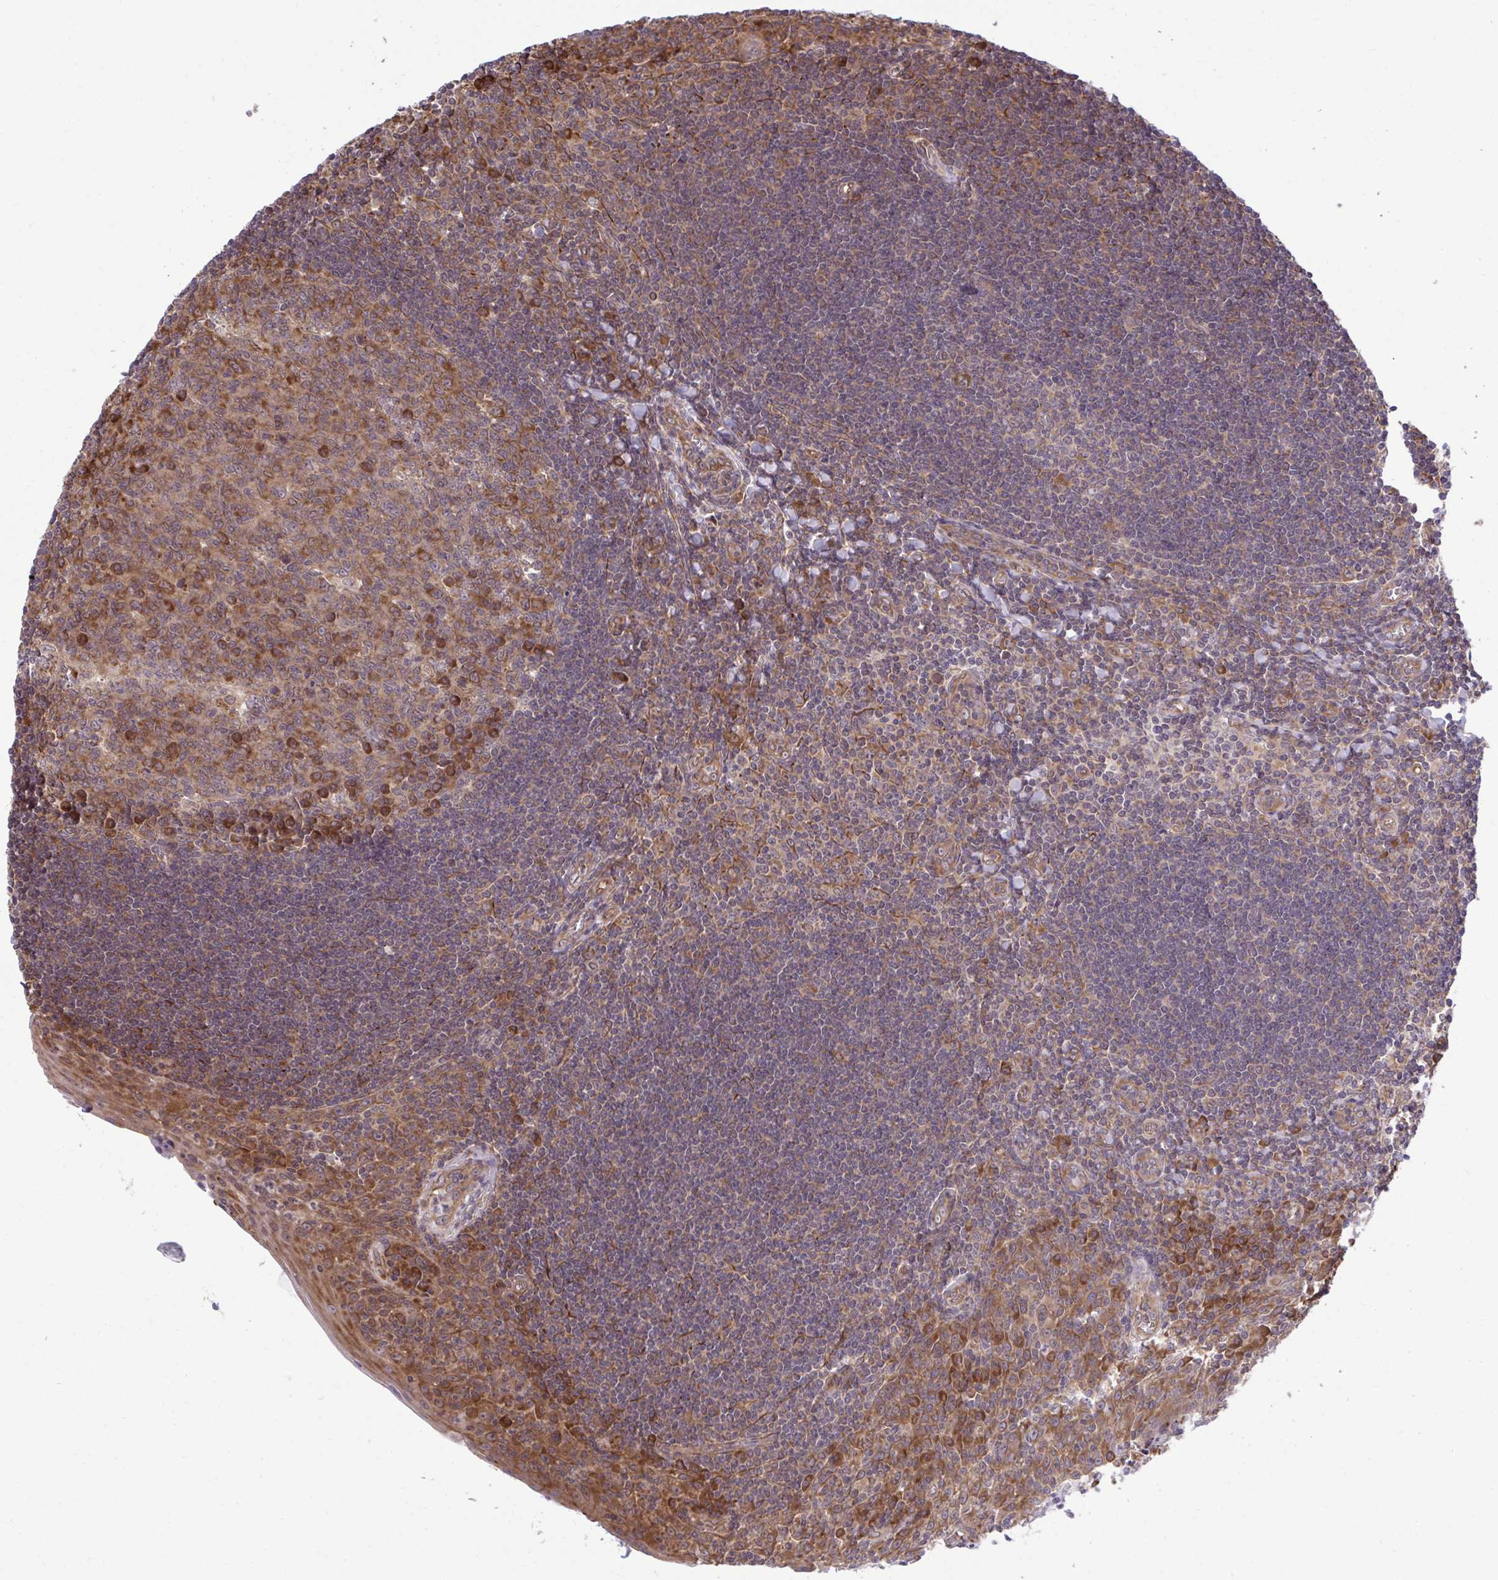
{"staining": {"intensity": "strong", "quantity": "<25%", "location": "cytoplasmic/membranous"}, "tissue": "tonsil", "cell_type": "Germinal center cells", "image_type": "normal", "snomed": [{"axis": "morphology", "description": "Normal tissue, NOS"}, {"axis": "topography", "description": "Tonsil"}], "caption": "A brown stain shows strong cytoplasmic/membranous positivity of a protein in germinal center cells of normal tonsil. (Stains: DAB (3,3'-diaminobenzidine) in brown, nuclei in blue, Microscopy: brightfield microscopy at high magnification).", "gene": "RPS15", "patient": {"sex": "male", "age": 27}}